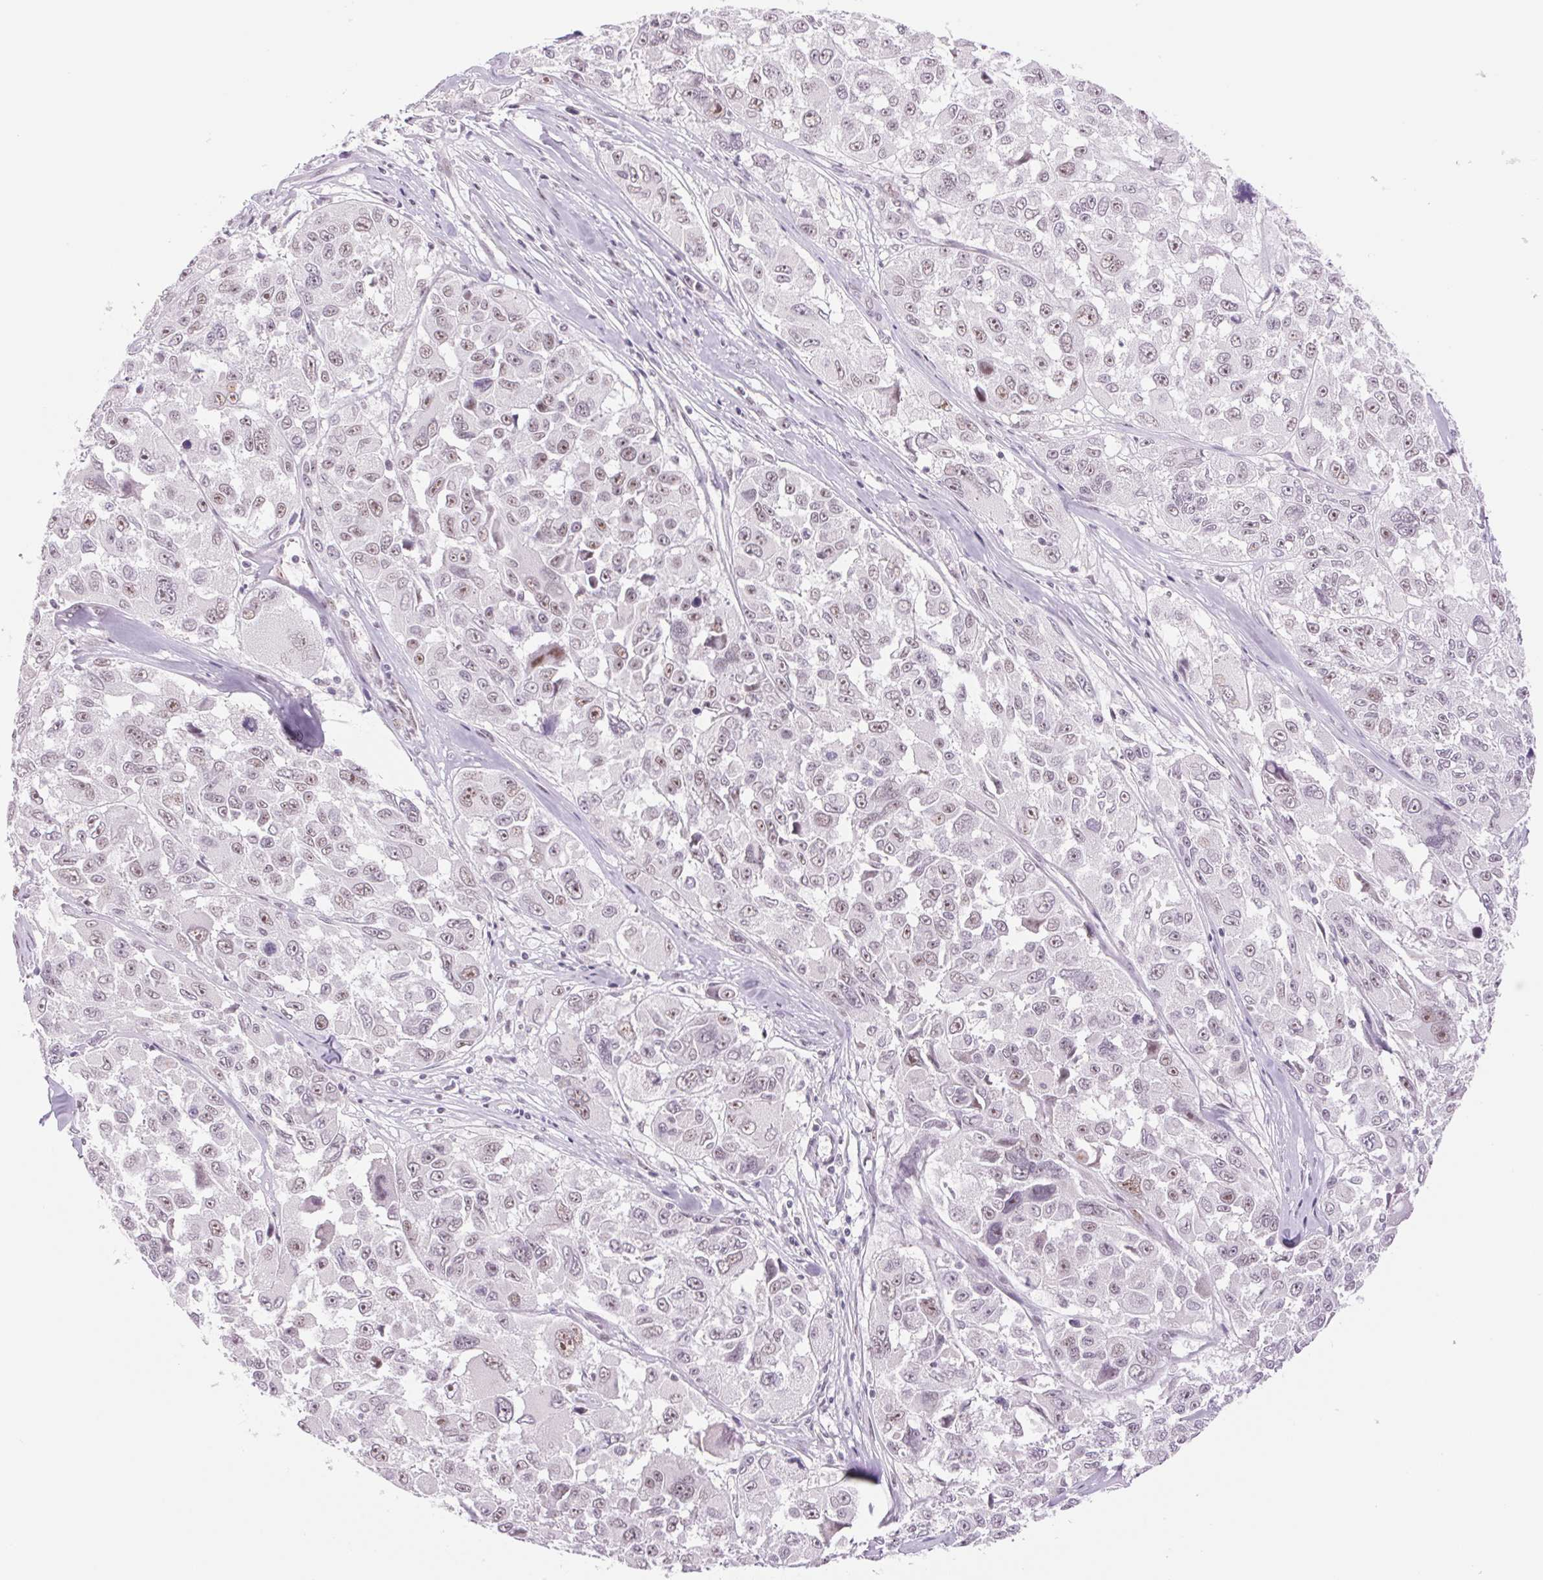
{"staining": {"intensity": "weak", "quantity": "25%-75%", "location": "nuclear"}, "tissue": "melanoma", "cell_type": "Tumor cells", "image_type": "cancer", "snomed": [{"axis": "morphology", "description": "Malignant melanoma, NOS"}, {"axis": "topography", "description": "Skin"}], "caption": "Tumor cells display low levels of weak nuclear positivity in about 25%-75% of cells in human melanoma. The staining was performed using DAB (3,3'-diaminobenzidine) to visualize the protein expression in brown, while the nuclei were stained in blue with hematoxylin (Magnification: 20x).", "gene": "ZC3H14", "patient": {"sex": "female", "age": 66}}